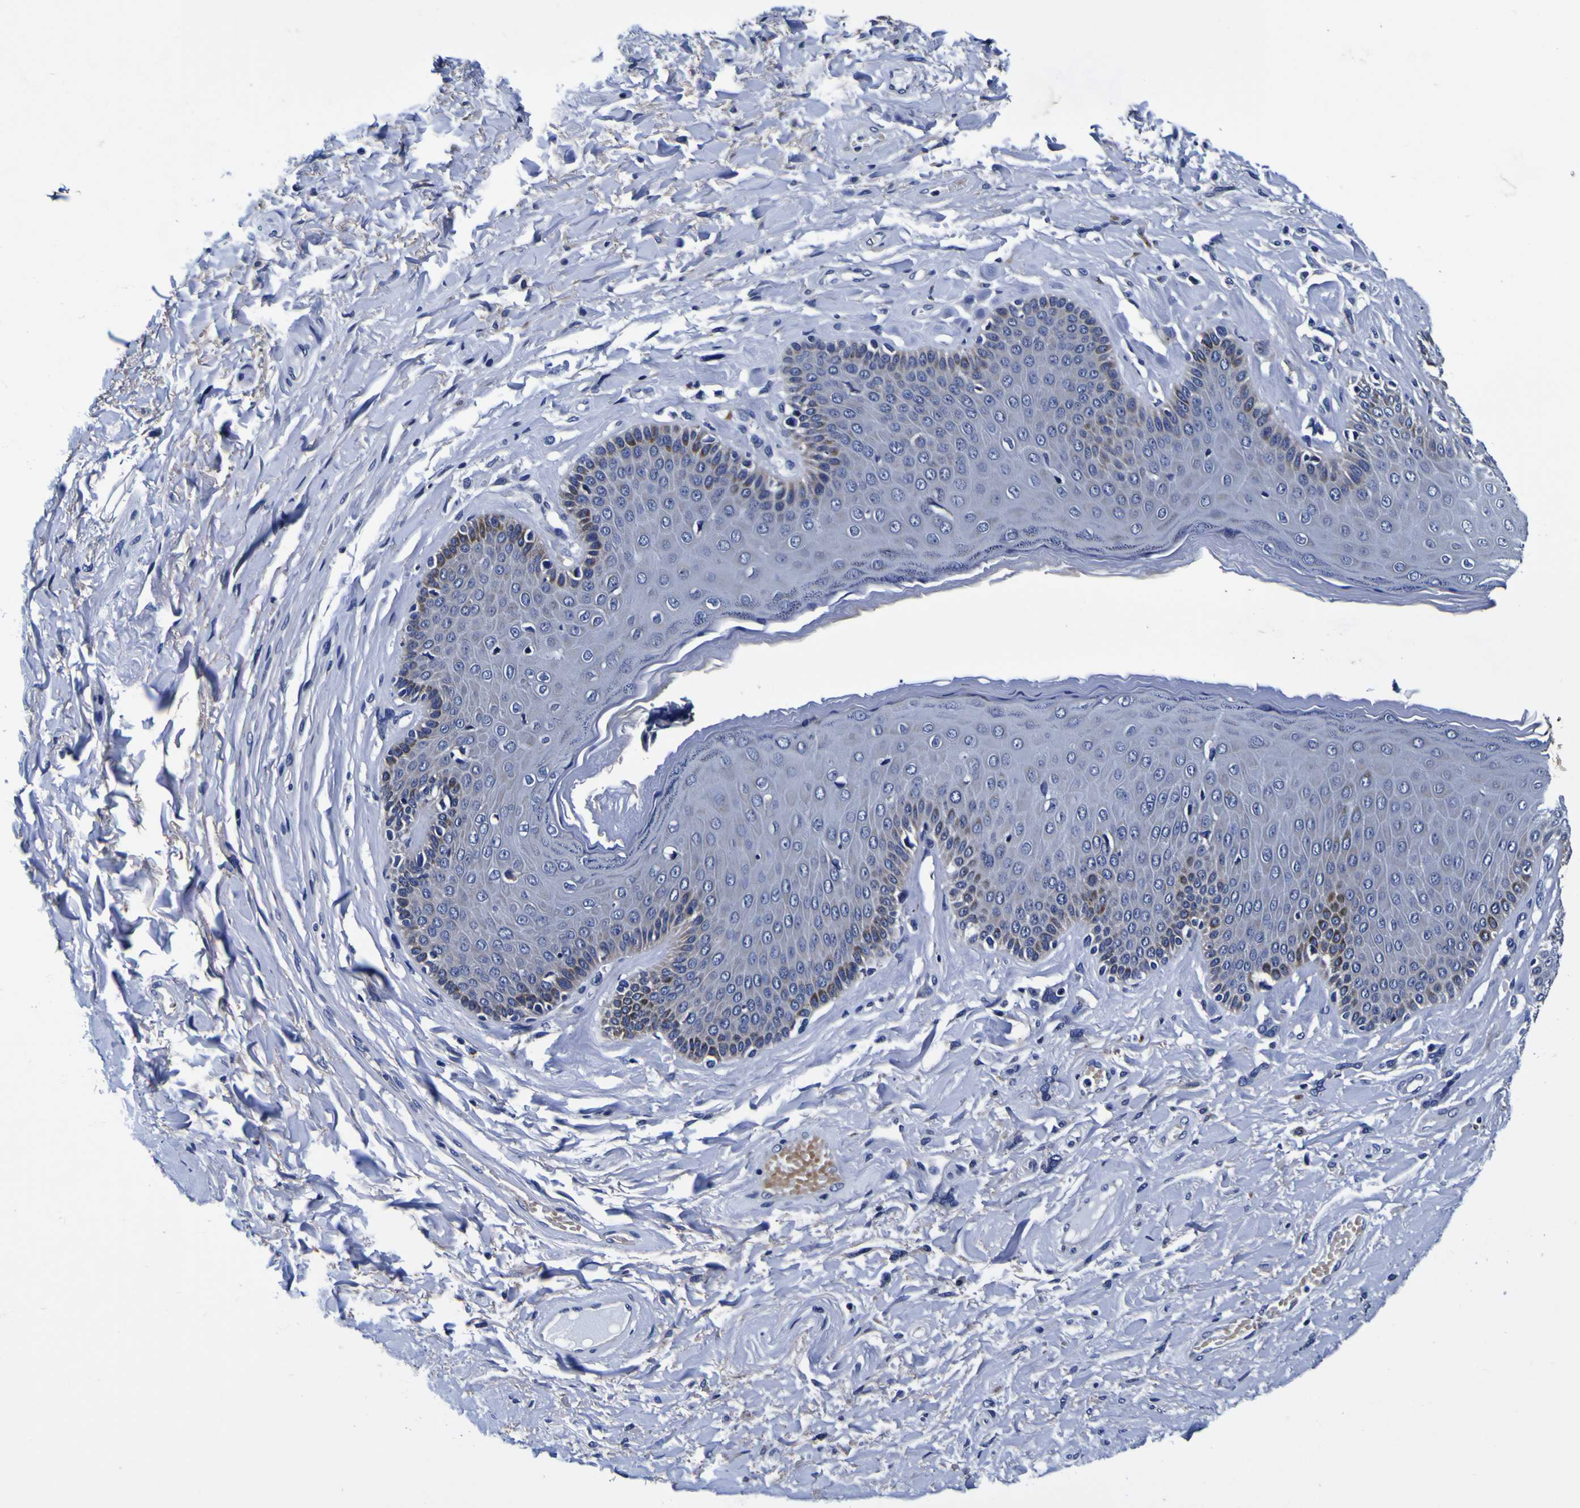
{"staining": {"intensity": "moderate", "quantity": "<25%", "location": "cytoplasmic/membranous"}, "tissue": "skin", "cell_type": "Epidermal cells", "image_type": "normal", "snomed": [{"axis": "morphology", "description": "Normal tissue, NOS"}, {"axis": "topography", "description": "Anal"}], "caption": "Human skin stained for a protein (brown) reveals moderate cytoplasmic/membranous positive positivity in about <25% of epidermal cells.", "gene": "PDLIM4", "patient": {"sex": "male", "age": 69}}